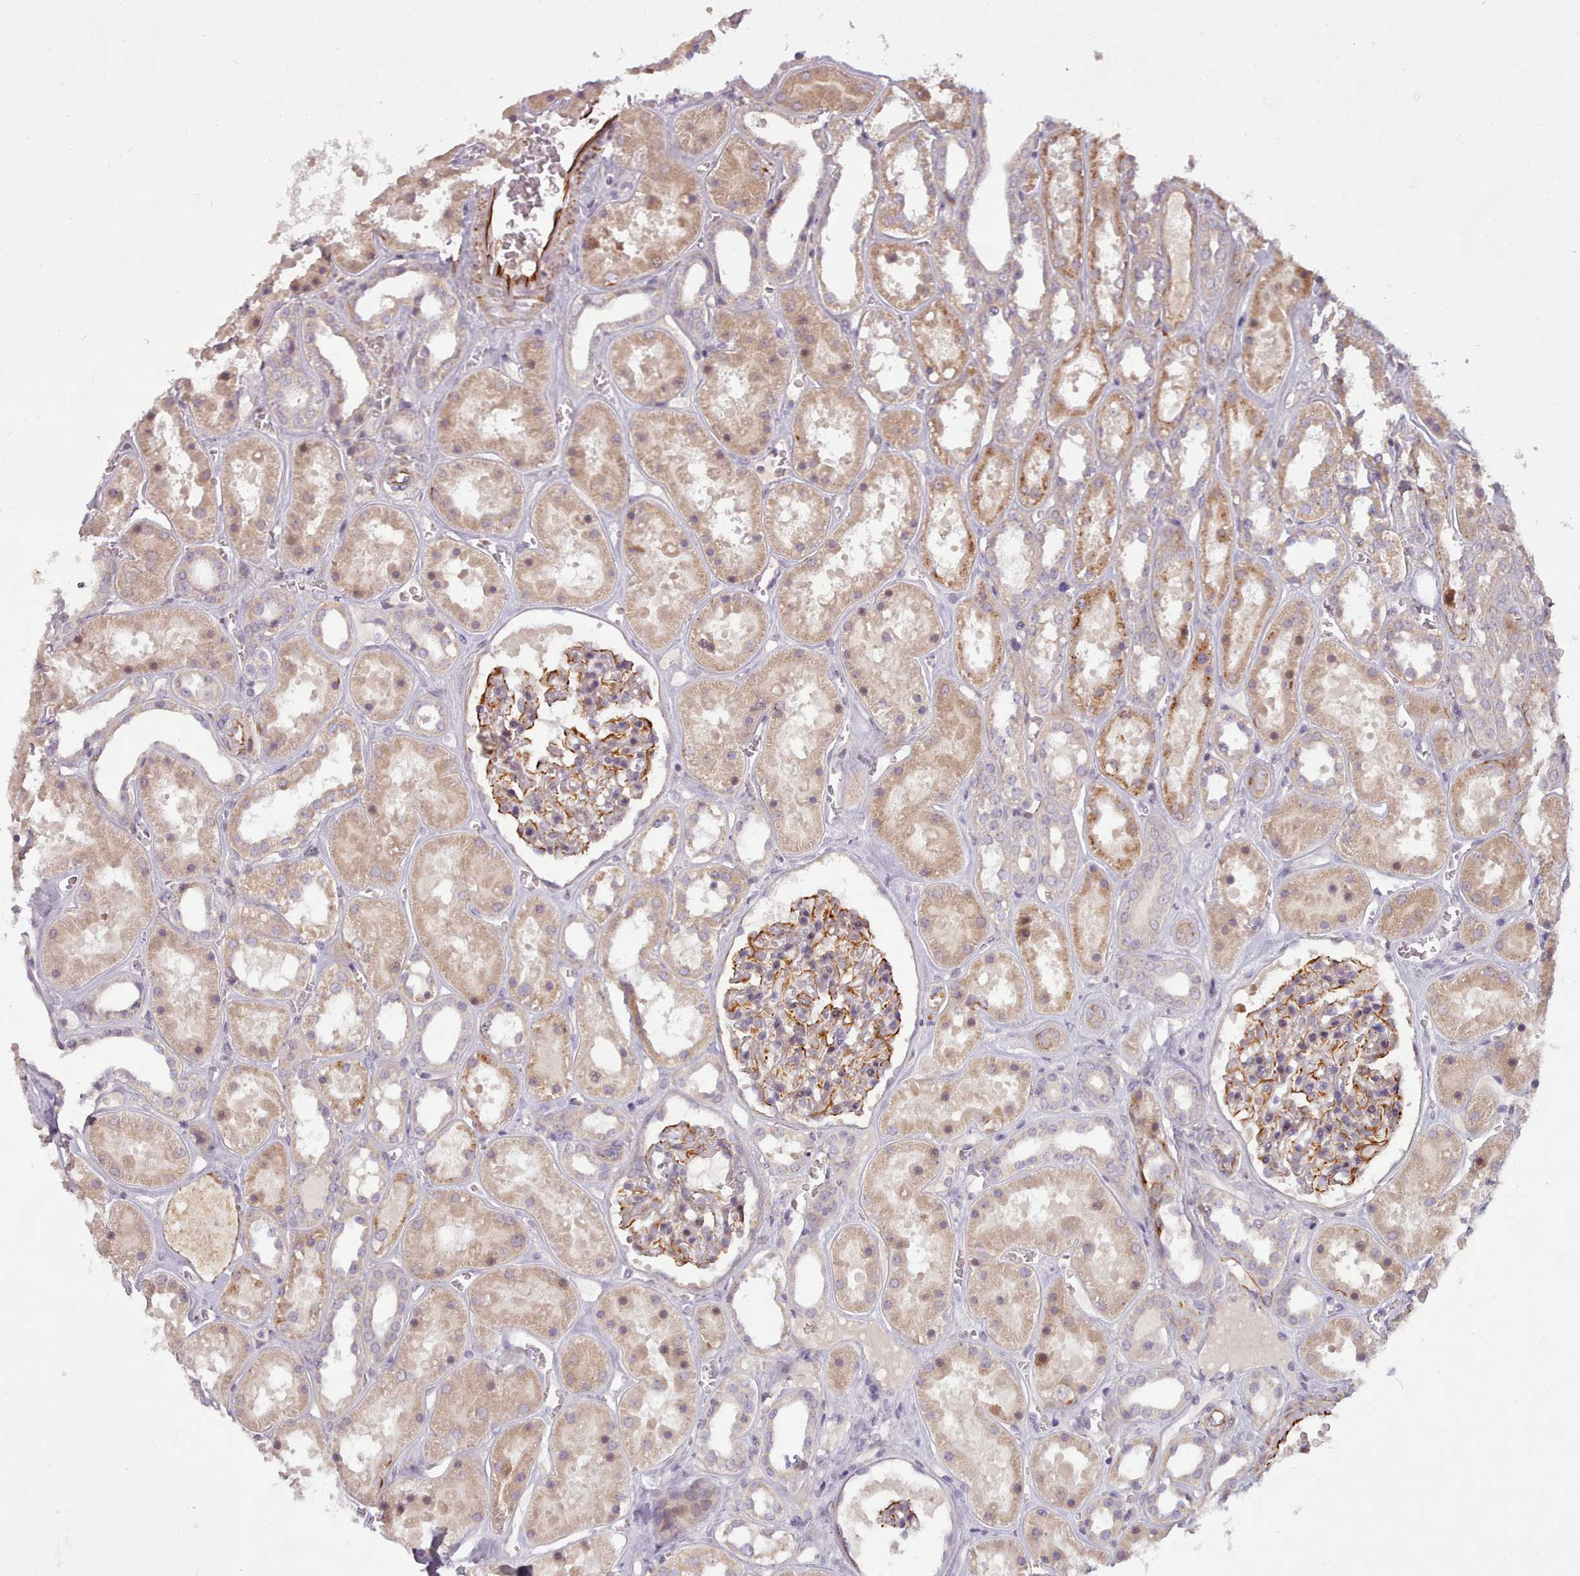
{"staining": {"intensity": "strong", "quantity": "25%-75%", "location": "cytoplasmic/membranous"}, "tissue": "kidney", "cell_type": "Cells in glomeruli", "image_type": "normal", "snomed": [{"axis": "morphology", "description": "Normal tissue, NOS"}, {"axis": "topography", "description": "Kidney"}], "caption": "Kidney was stained to show a protein in brown. There is high levels of strong cytoplasmic/membranous staining in approximately 25%-75% of cells in glomeruli. (Stains: DAB in brown, nuclei in blue, Microscopy: brightfield microscopy at high magnification).", "gene": "GBGT1", "patient": {"sex": "female", "age": 41}}